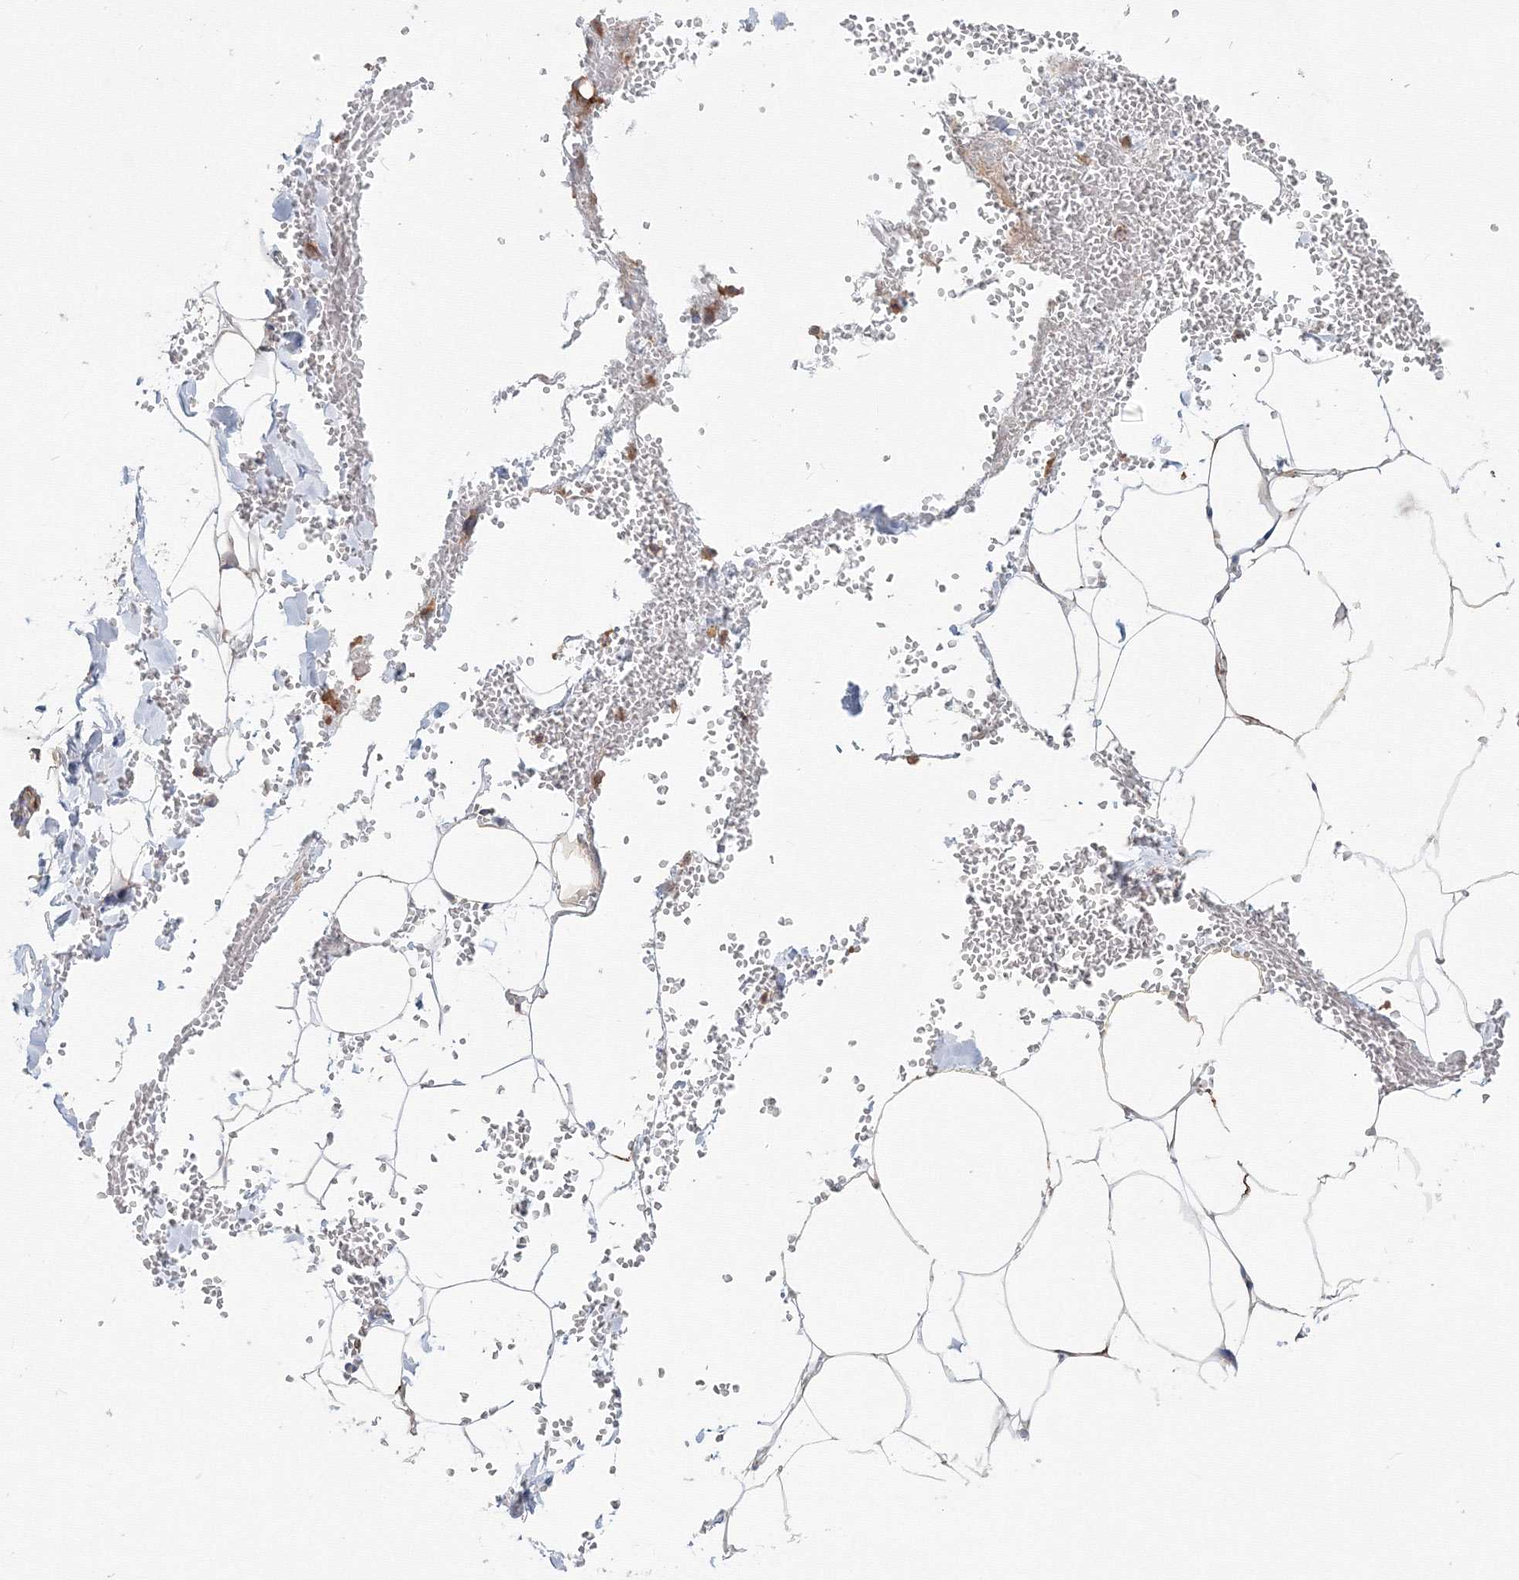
{"staining": {"intensity": "negative", "quantity": "none", "location": "none"}, "tissue": "adipose tissue", "cell_type": "Adipocytes", "image_type": "normal", "snomed": [{"axis": "morphology", "description": "Normal tissue, NOS"}, {"axis": "topography", "description": "Gallbladder"}, {"axis": "topography", "description": "Peripheral nerve tissue"}], "caption": "IHC micrograph of unremarkable adipose tissue: human adipose tissue stained with DAB (3,3'-diaminobenzidine) demonstrates no significant protein expression in adipocytes.", "gene": "SH3PXD2A", "patient": {"sex": "male", "age": 38}}